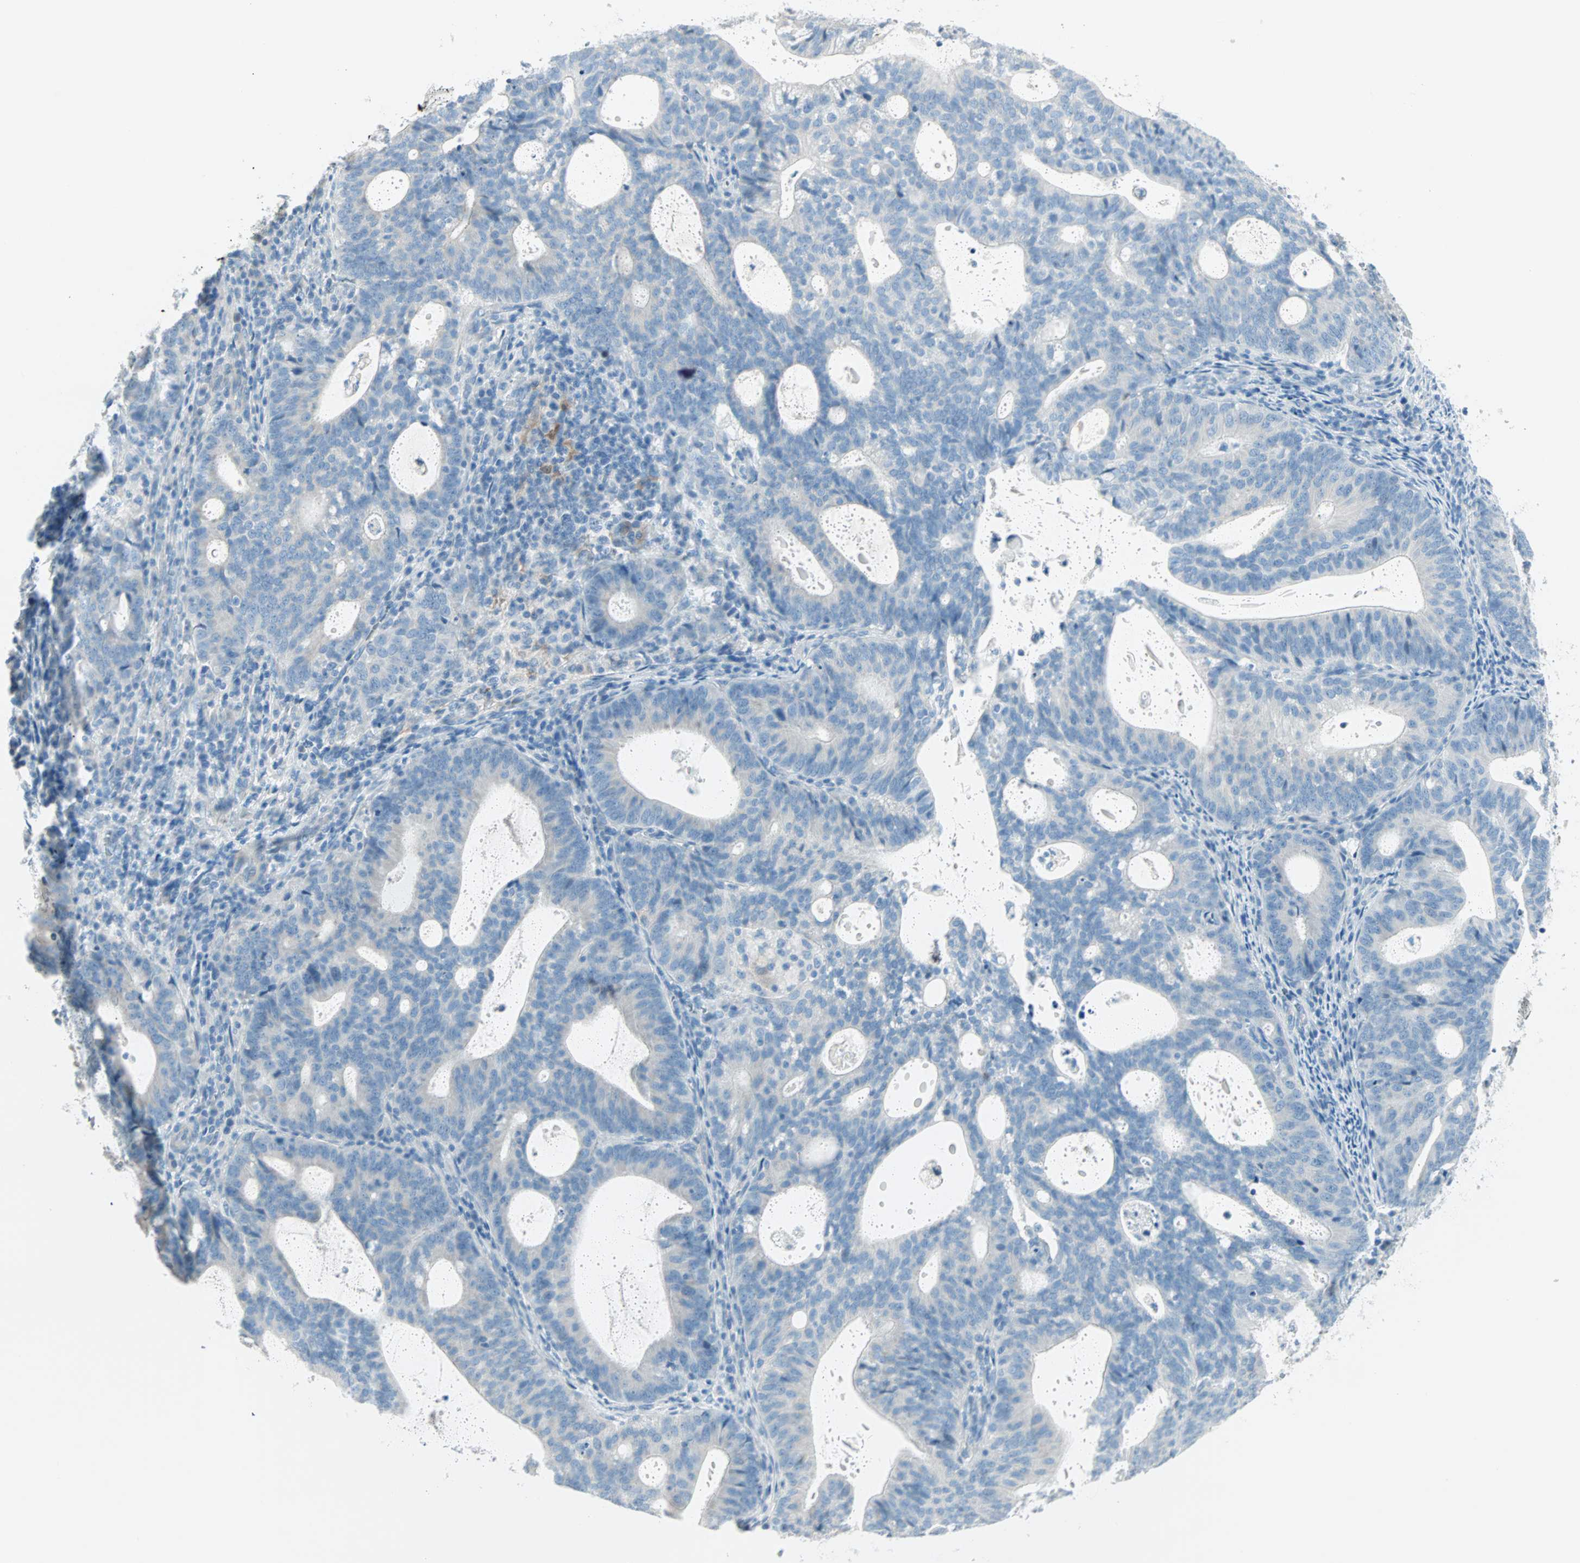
{"staining": {"intensity": "negative", "quantity": "none", "location": "none"}, "tissue": "endometrial cancer", "cell_type": "Tumor cells", "image_type": "cancer", "snomed": [{"axis": "morphology", "description": "Adenocarcinoma, NOS"}, {"axis": "topography", "description": "Uterus"}], "caption": "High power microscopy photomicrograph of an immunohistochemistry (IHC) image of endometrial cancer (adenocarcinoma), revealing no significant positivity in tumor cells.", "gene": "SULT1C2", "patient": {"sex": "female", "age": 83}}